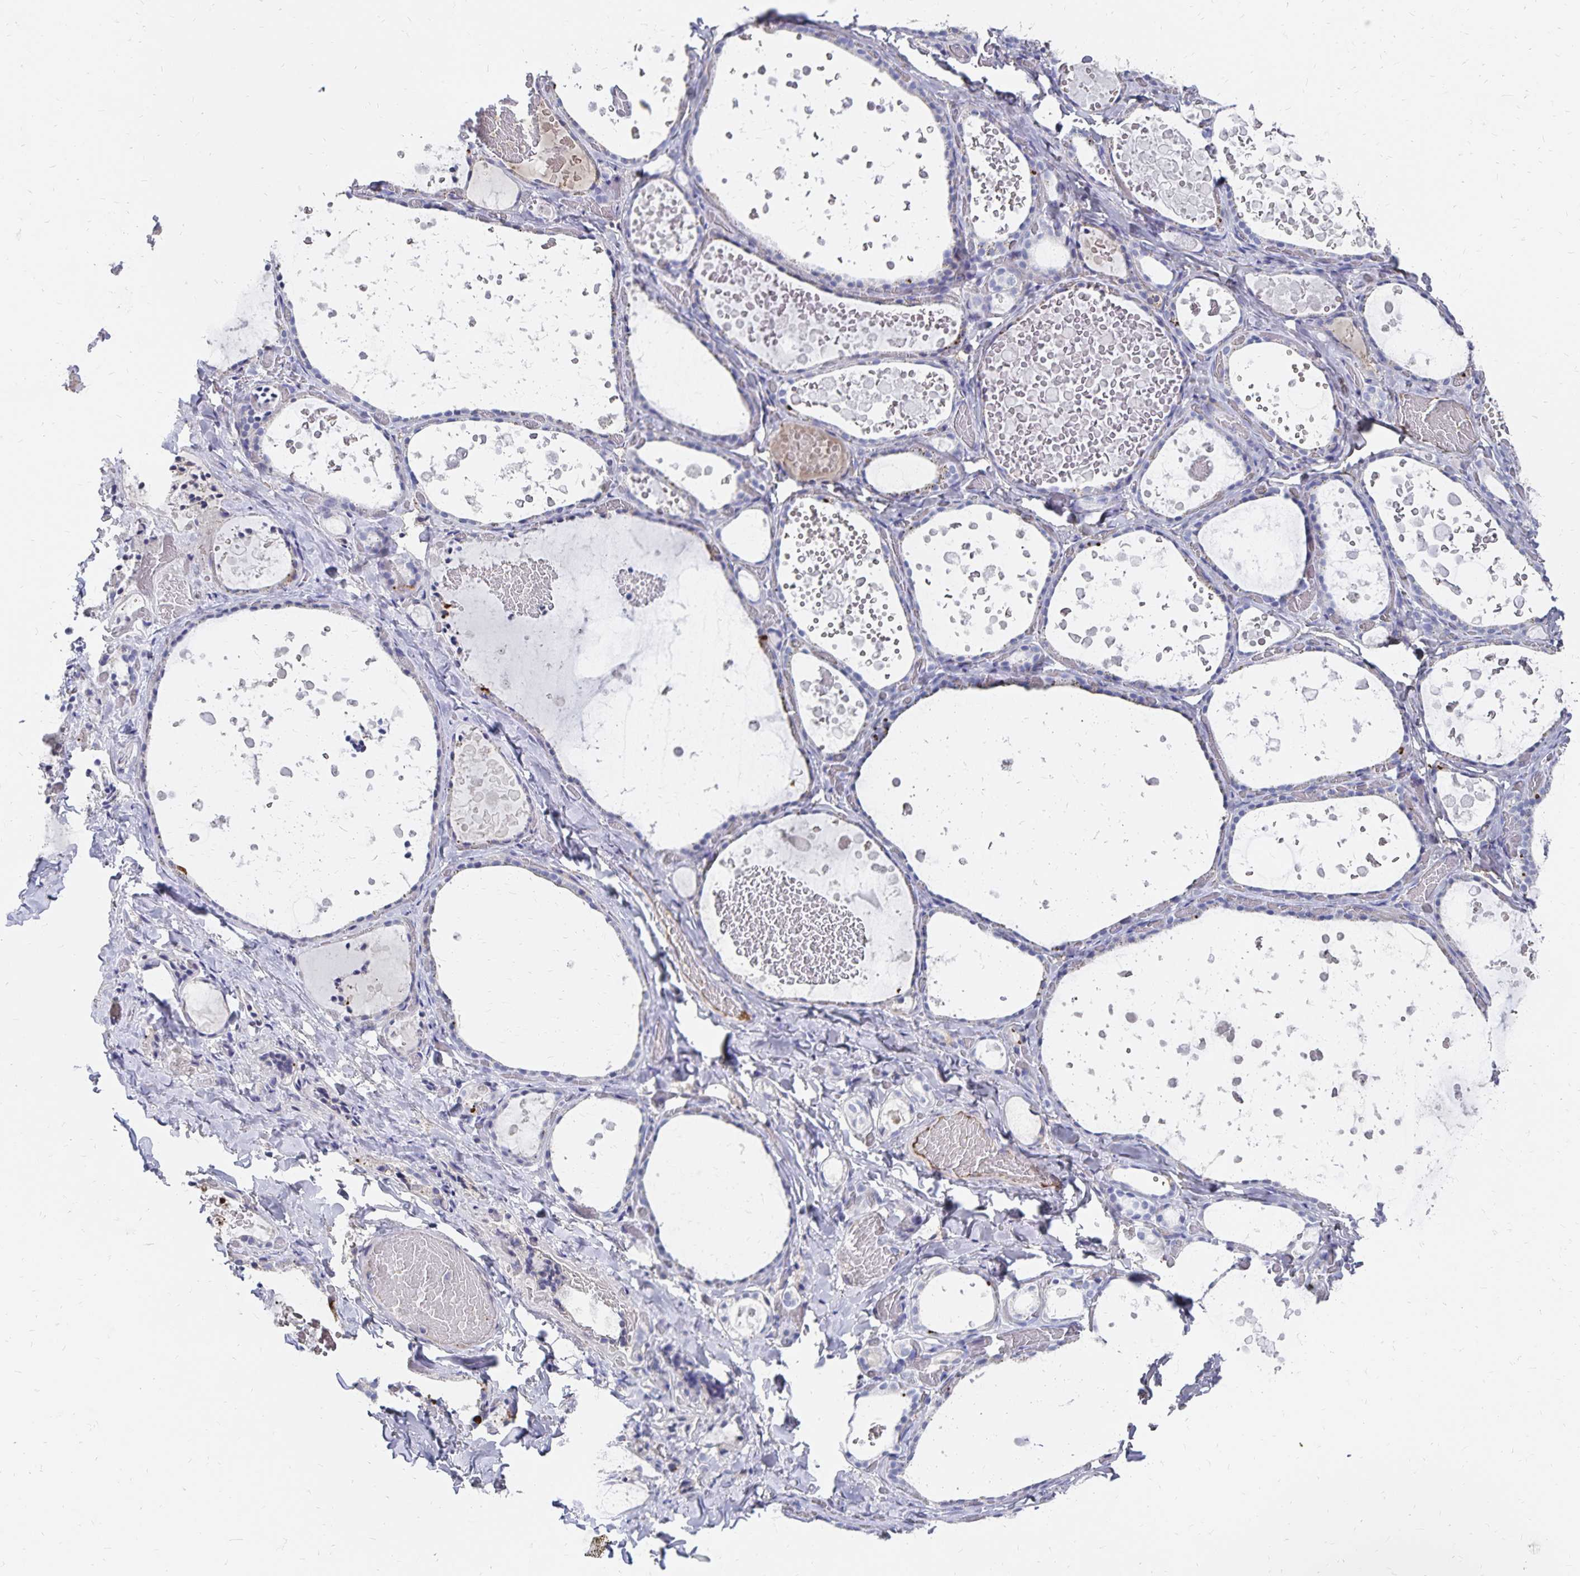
{"staining": {"intensity": "negative", "quantity": "none", "location": "none"}, "tissue": "thyroid gland", "cell_type": "Glandular cells", "image_type": "normal", "snomed": [{"axis": "morphology", "description": "Normal tissue, NOS"}, {"axis": "topography", "description": "Thyroid gland"}], "caption": "Immunohistochemical staining of benign thyroid gland reveals no significant expression in glandular cells.", "gene": "KISS1", "patient": {"sex": "female", "age": 56}}